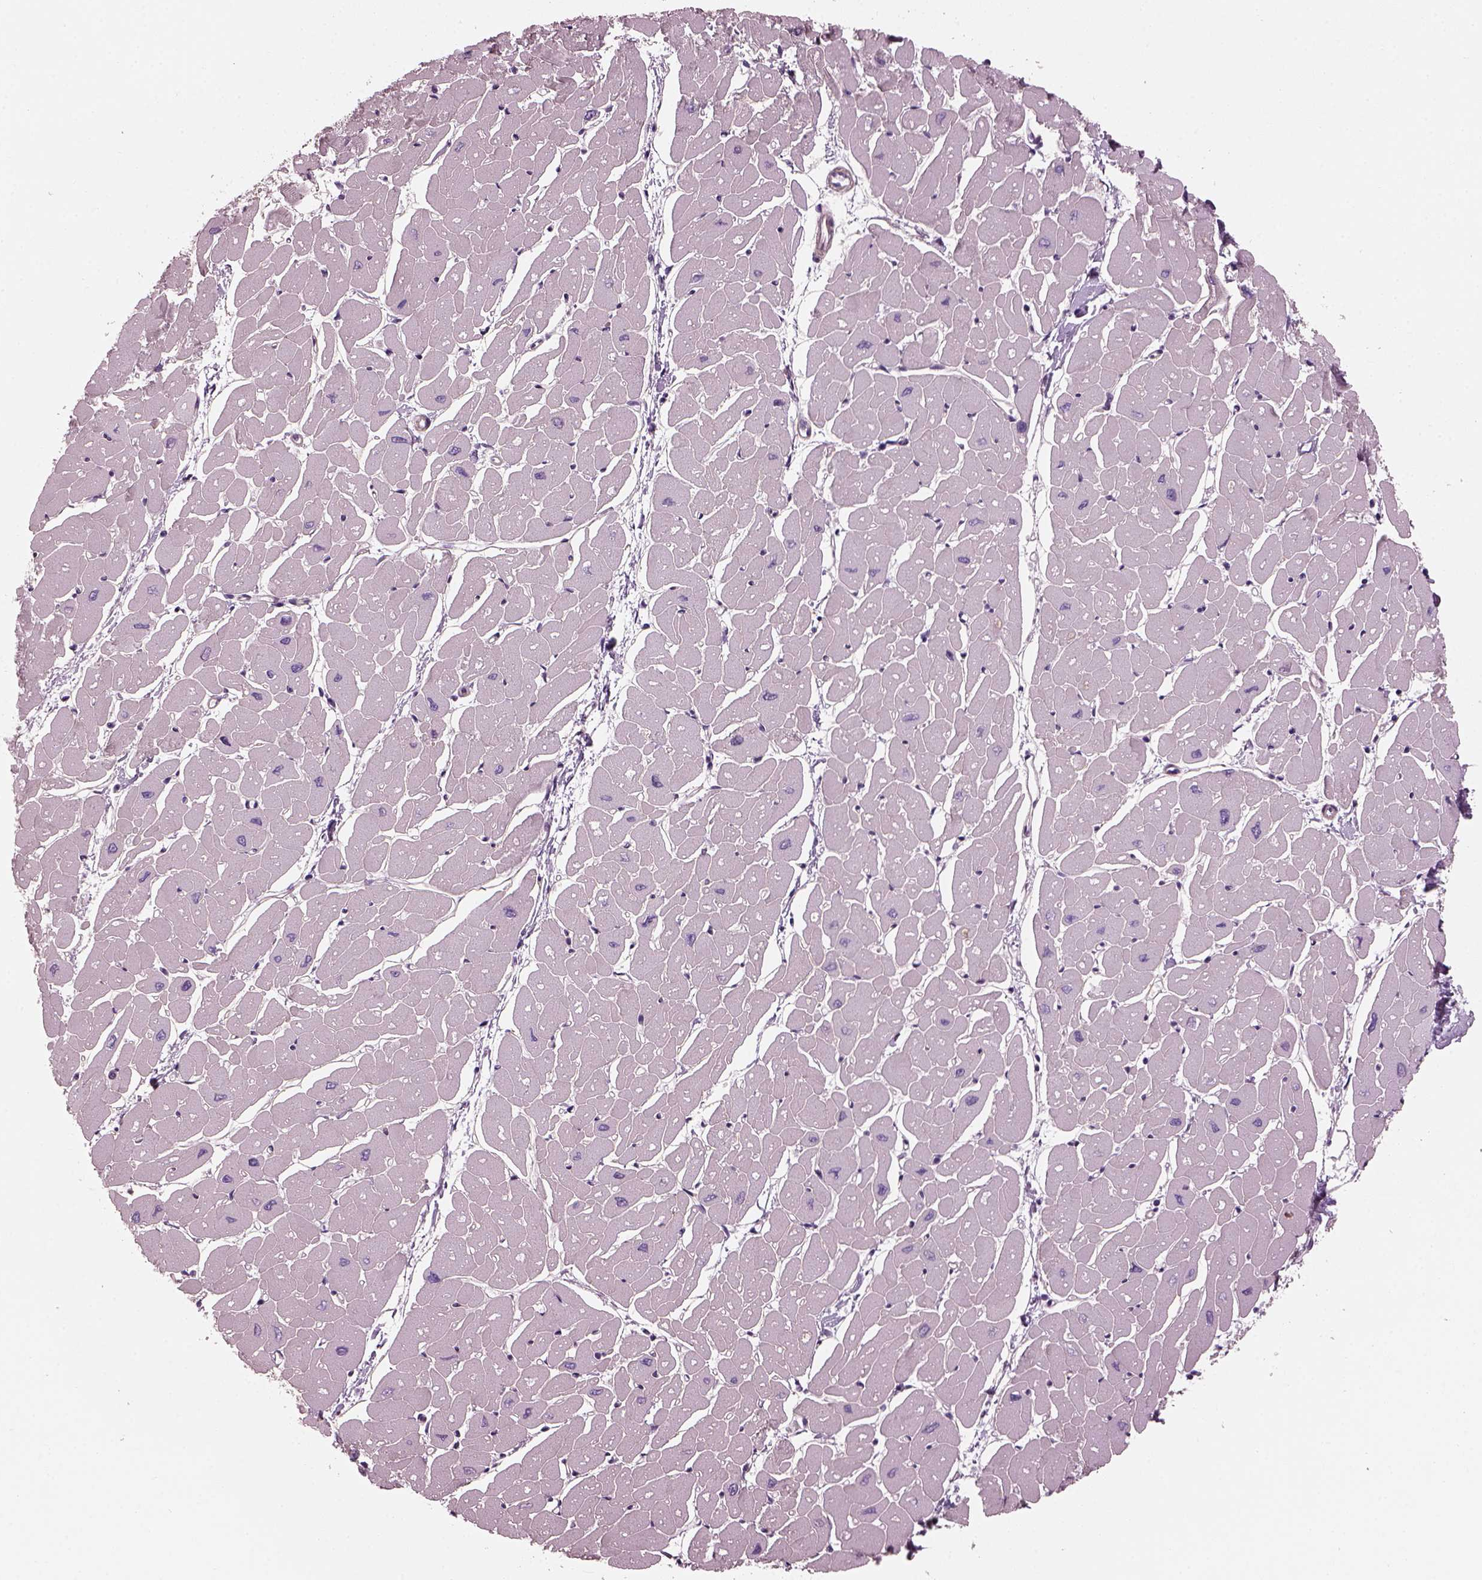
{"staining": {"intensity": "negative", "quantity": "none", "location": "none"}, "tissue": "heart muscle", "cell_type": "Cardiomyocytes", "image_type": "normal", "snomed": [{"axis": "morphology", "description": "Normal tissue, NOS"}, {"axis": "topography", "description": "Heart"}], "caption": "Photomicrograph shows no protein expression in cardiomyocytes of benign heart muscle. (Brightfield microscopy of DAB IHC at high magnification).", "gene": "BFSP1", "patient": {"sex": "male", "age": 57}}